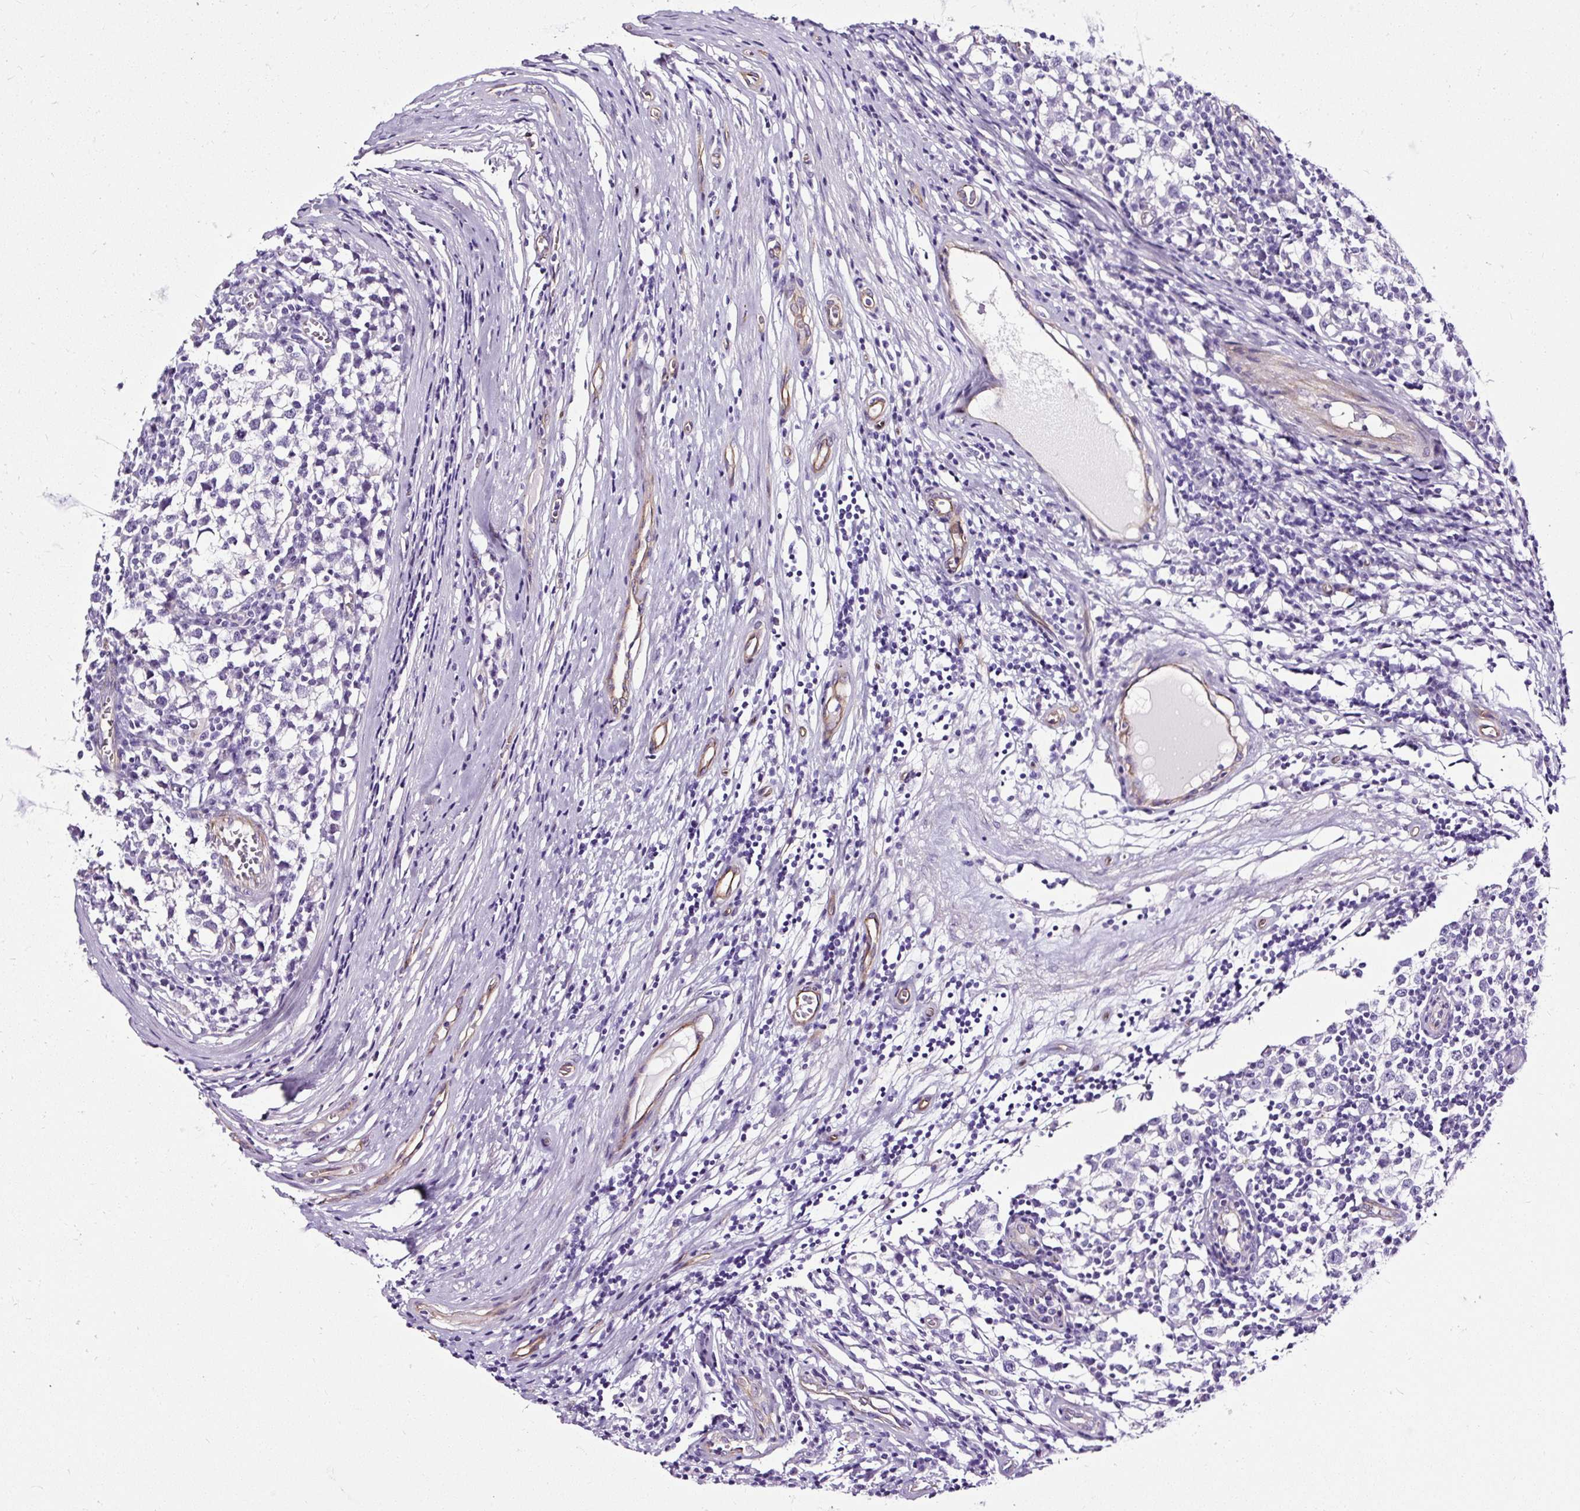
{"staining": {"intensity": "negative", "quantity": "none", "location": "none"}, "tissue": "testis cancer", "cell_type": "Tumor cells", "image_type": "cancer", "snomed": [{"axis": "morphology", "description": "Seminoma, NOS"}, {"axis": "topography", "description": "Testis"}], "caption": "This is a image of immunohistochemistry (IHC) staining of testis cancer, which shows no expression in tumor cells.", "gene": "SLC7A8", "patient": {"sex": "male", "age": 65}}